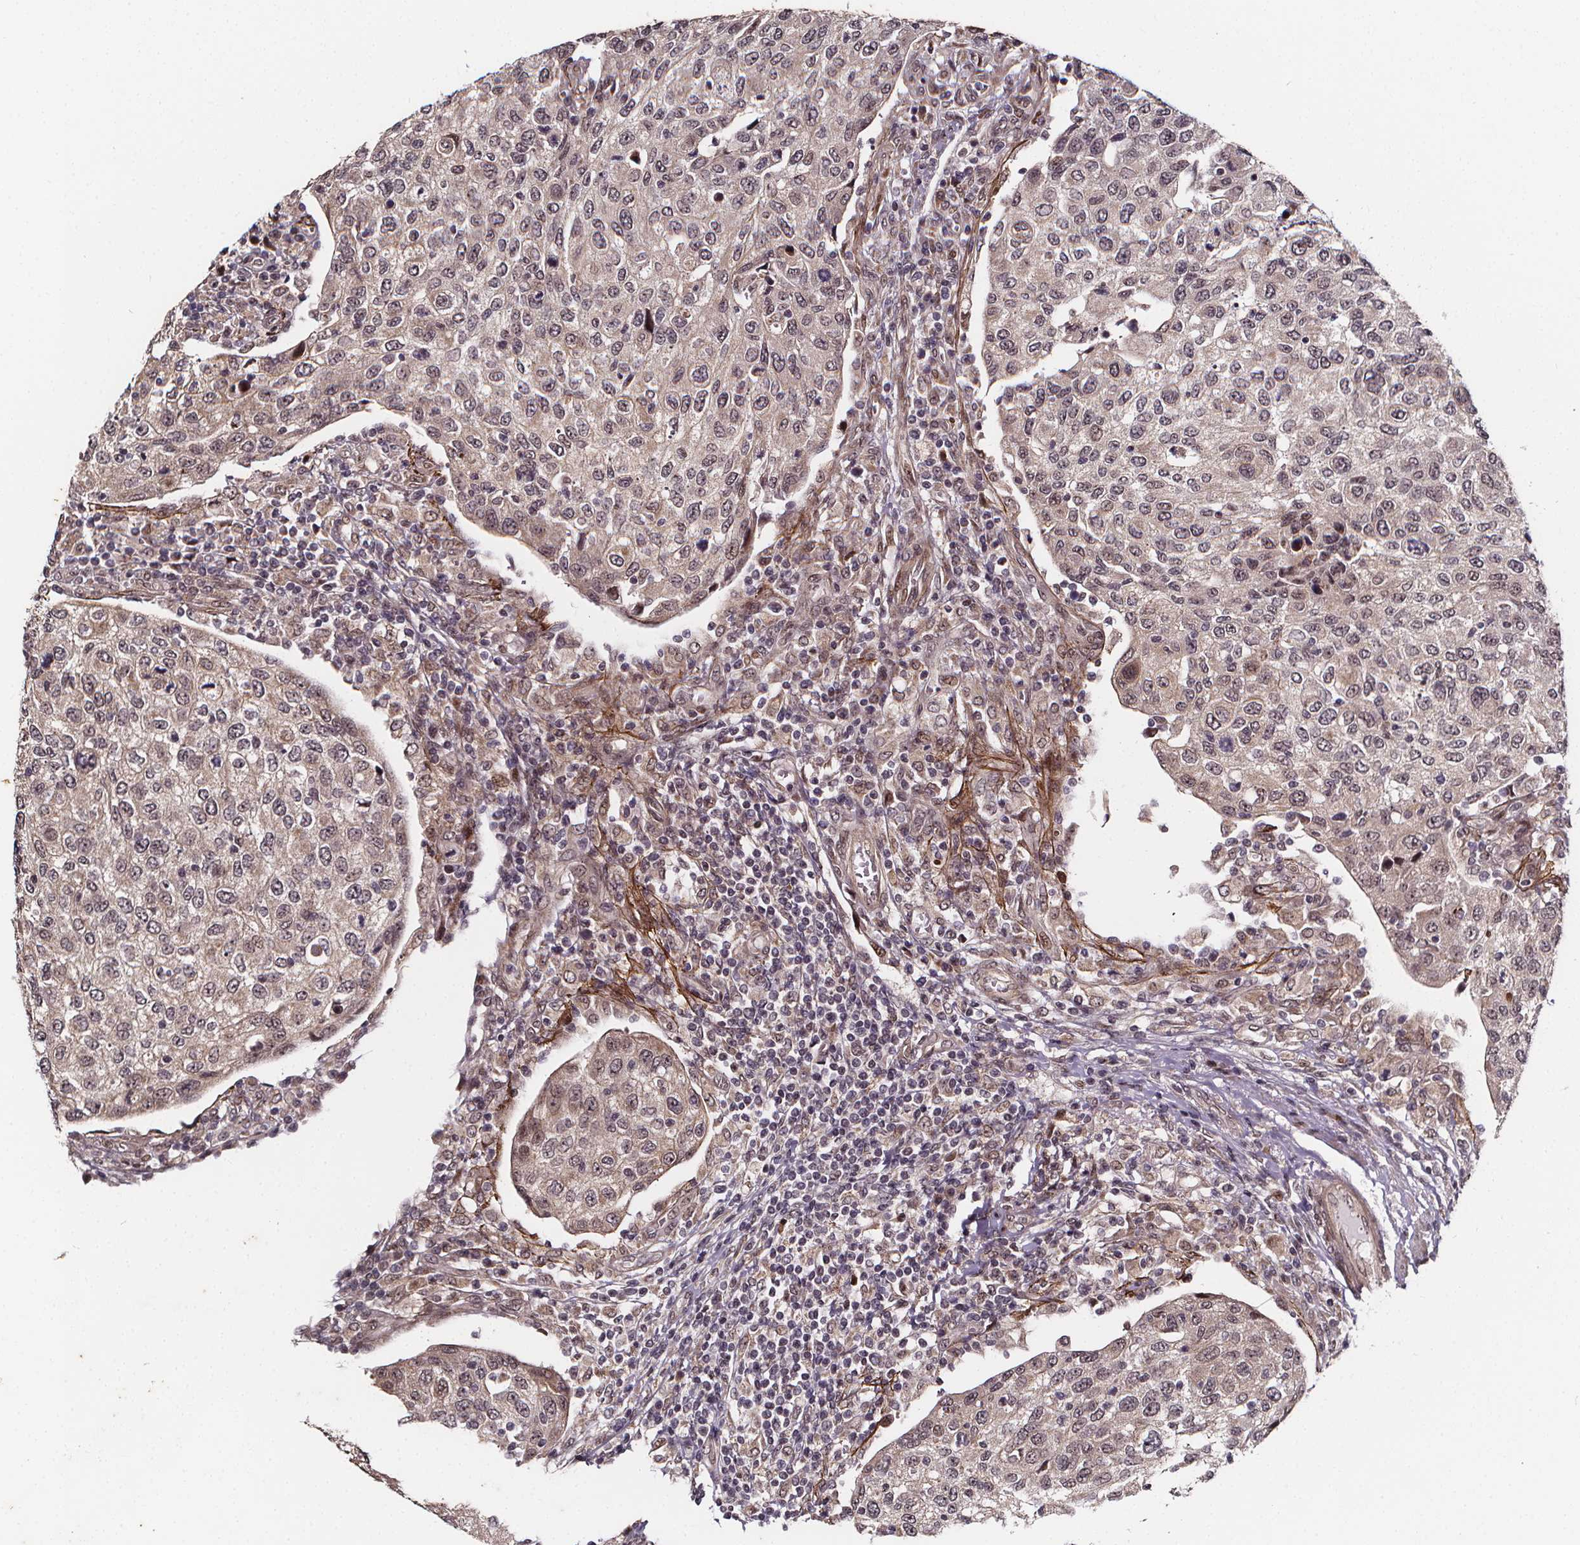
{"staining": {"intensity": "negative", "quantity": "none", "location": "none"}, "tissue": "urothelial cancer", "cell_type": "Tumor cells", "image_type": "cancer", "snomed": [{"axis": "morphology", "description": "Urothelial carcinoma, High grade"}, {"axis": "topography", "description": "Urinary bladder"}], "caption": "Urothelial cancer was stained to show a protein in brown. There is no significant positivity in tumor cells.", "gene": "DDIT3", "patient": {"sex": "female", "age": 78}}